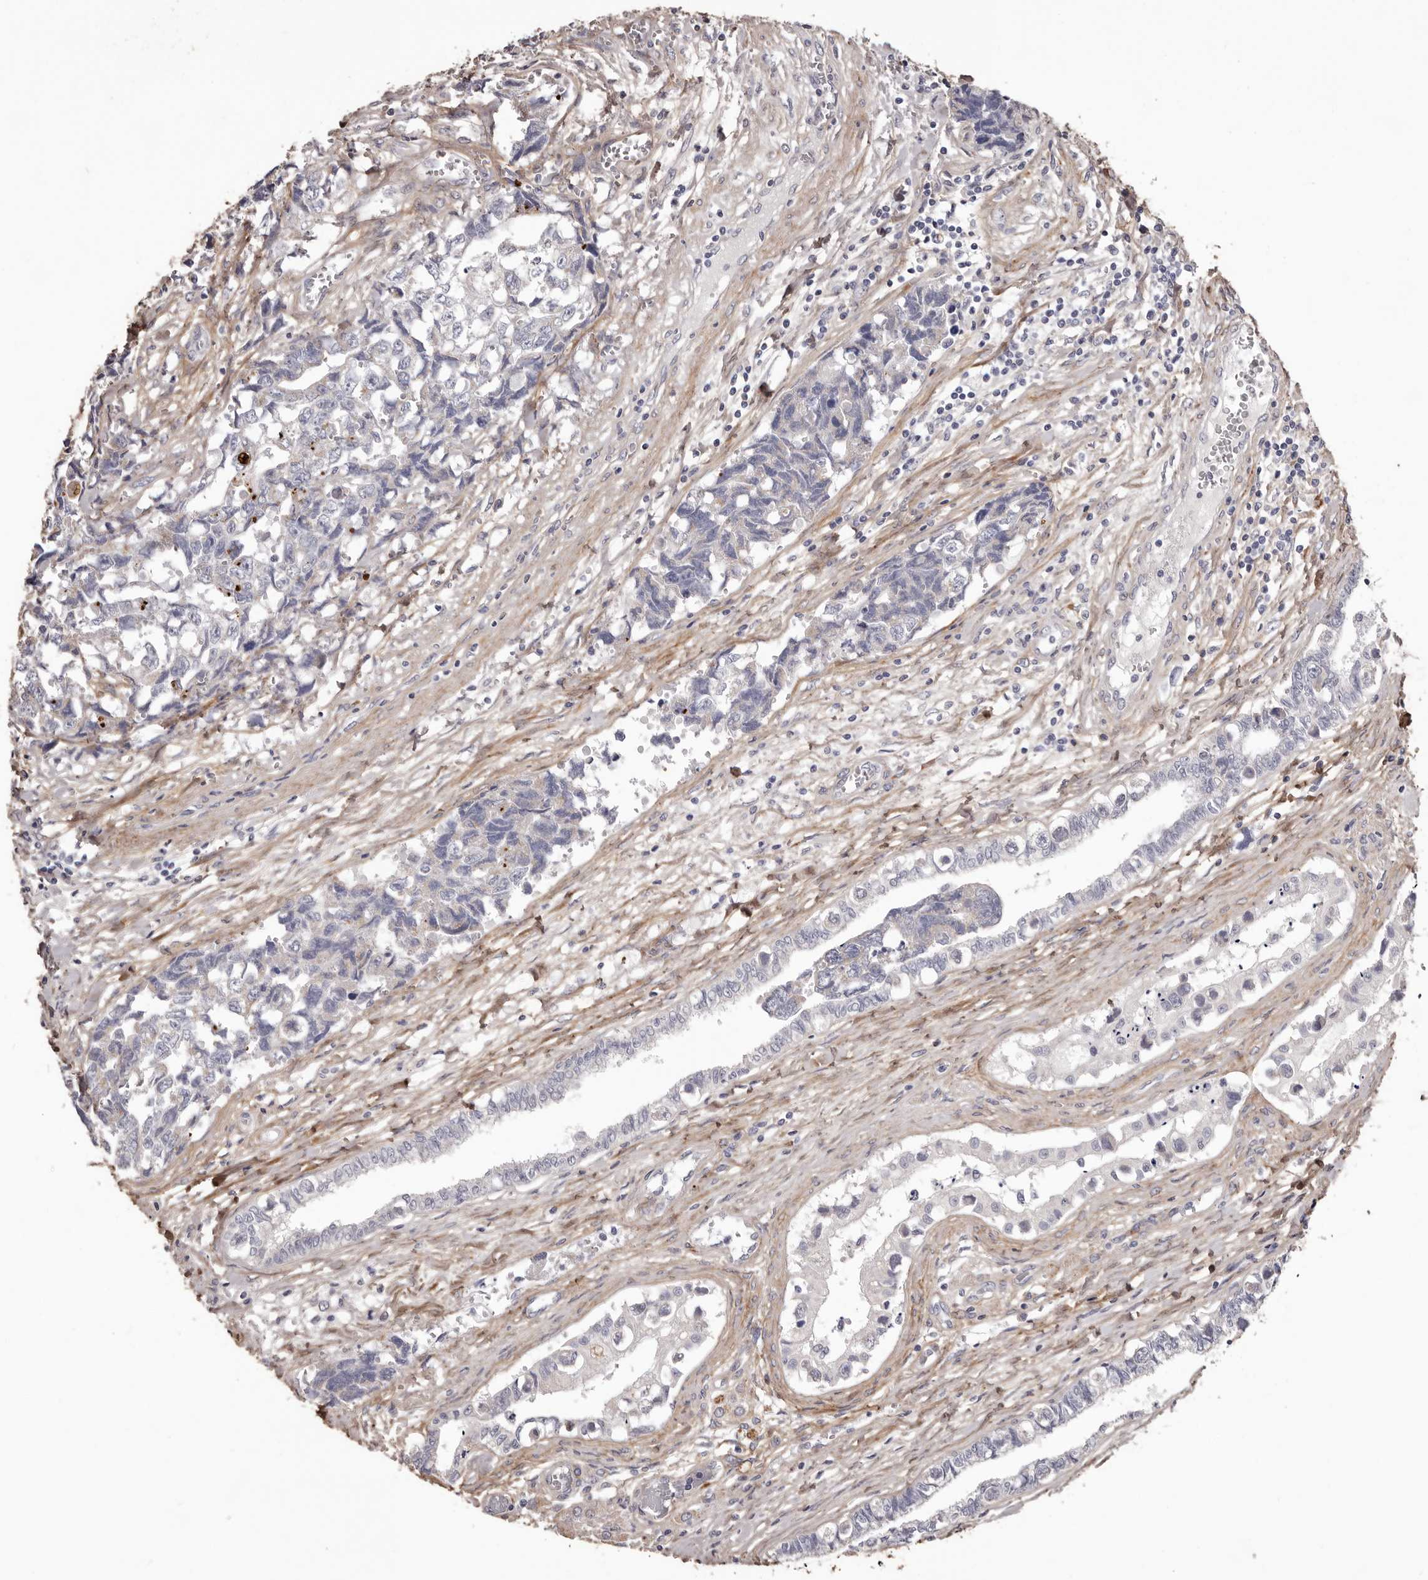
{"staining": {"intensity": "negative", "quantity": "none", "location": "none"}, "tissue": "testis cancer", "cell_type": "Tumor cells", "image_type": "cancer", "snomed": [{"axis": "morphology", "description": "Carcinoma, Embryonal, NOS"}, {"axis": "topography", "description": "Testis"}], "caption": "The micrograph shows no staining of tumor cells in testis embryonal carcinoma. (IHC, brightfield microscopy, high magnification).", "gene": "COL6A1", "patient": {"sex": "male", "age": 31}}